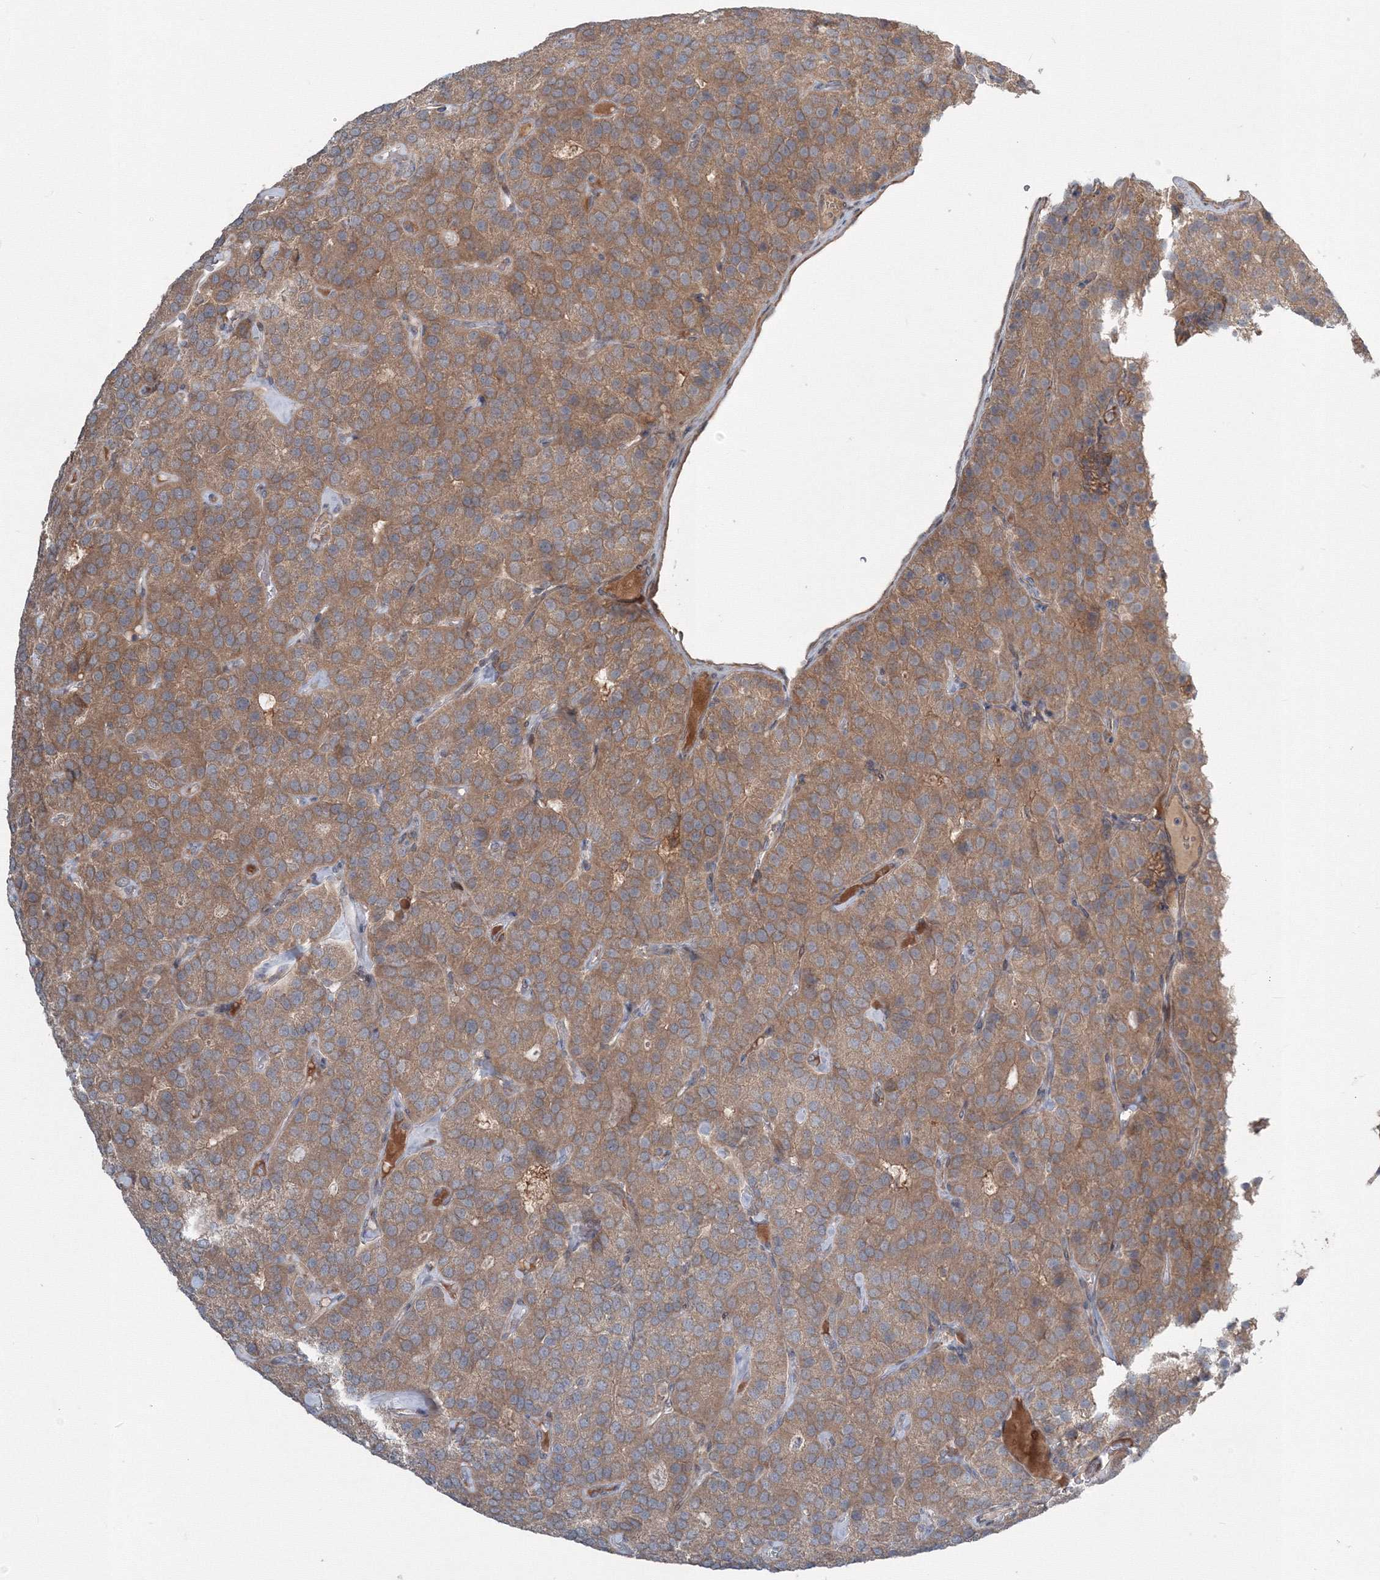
{"staining": {"intensity": "moderate", "quantity": "25%-75%", "location": "cytoplasmic/membranous"}, "tissue": "parathyroid gland", "cell_type": "Glandular cells", "image_type": "normal", "snomed": [{"axis": "morphology", "description": "Normal tissue, NOS"}, {"axis": "morphology", "description": "Adenoma, NOS"}, {"axis": "topography", "description": "Parathyroid gland"}], "caption": "Protein expression analysis of normal human parathyroid gland reveals moderate cytoplasmic/membranous staining in approximately 25%-75% of glandular cells.", "gene": "MKRN2", "patient": {"sex": "female", "age": 86}}